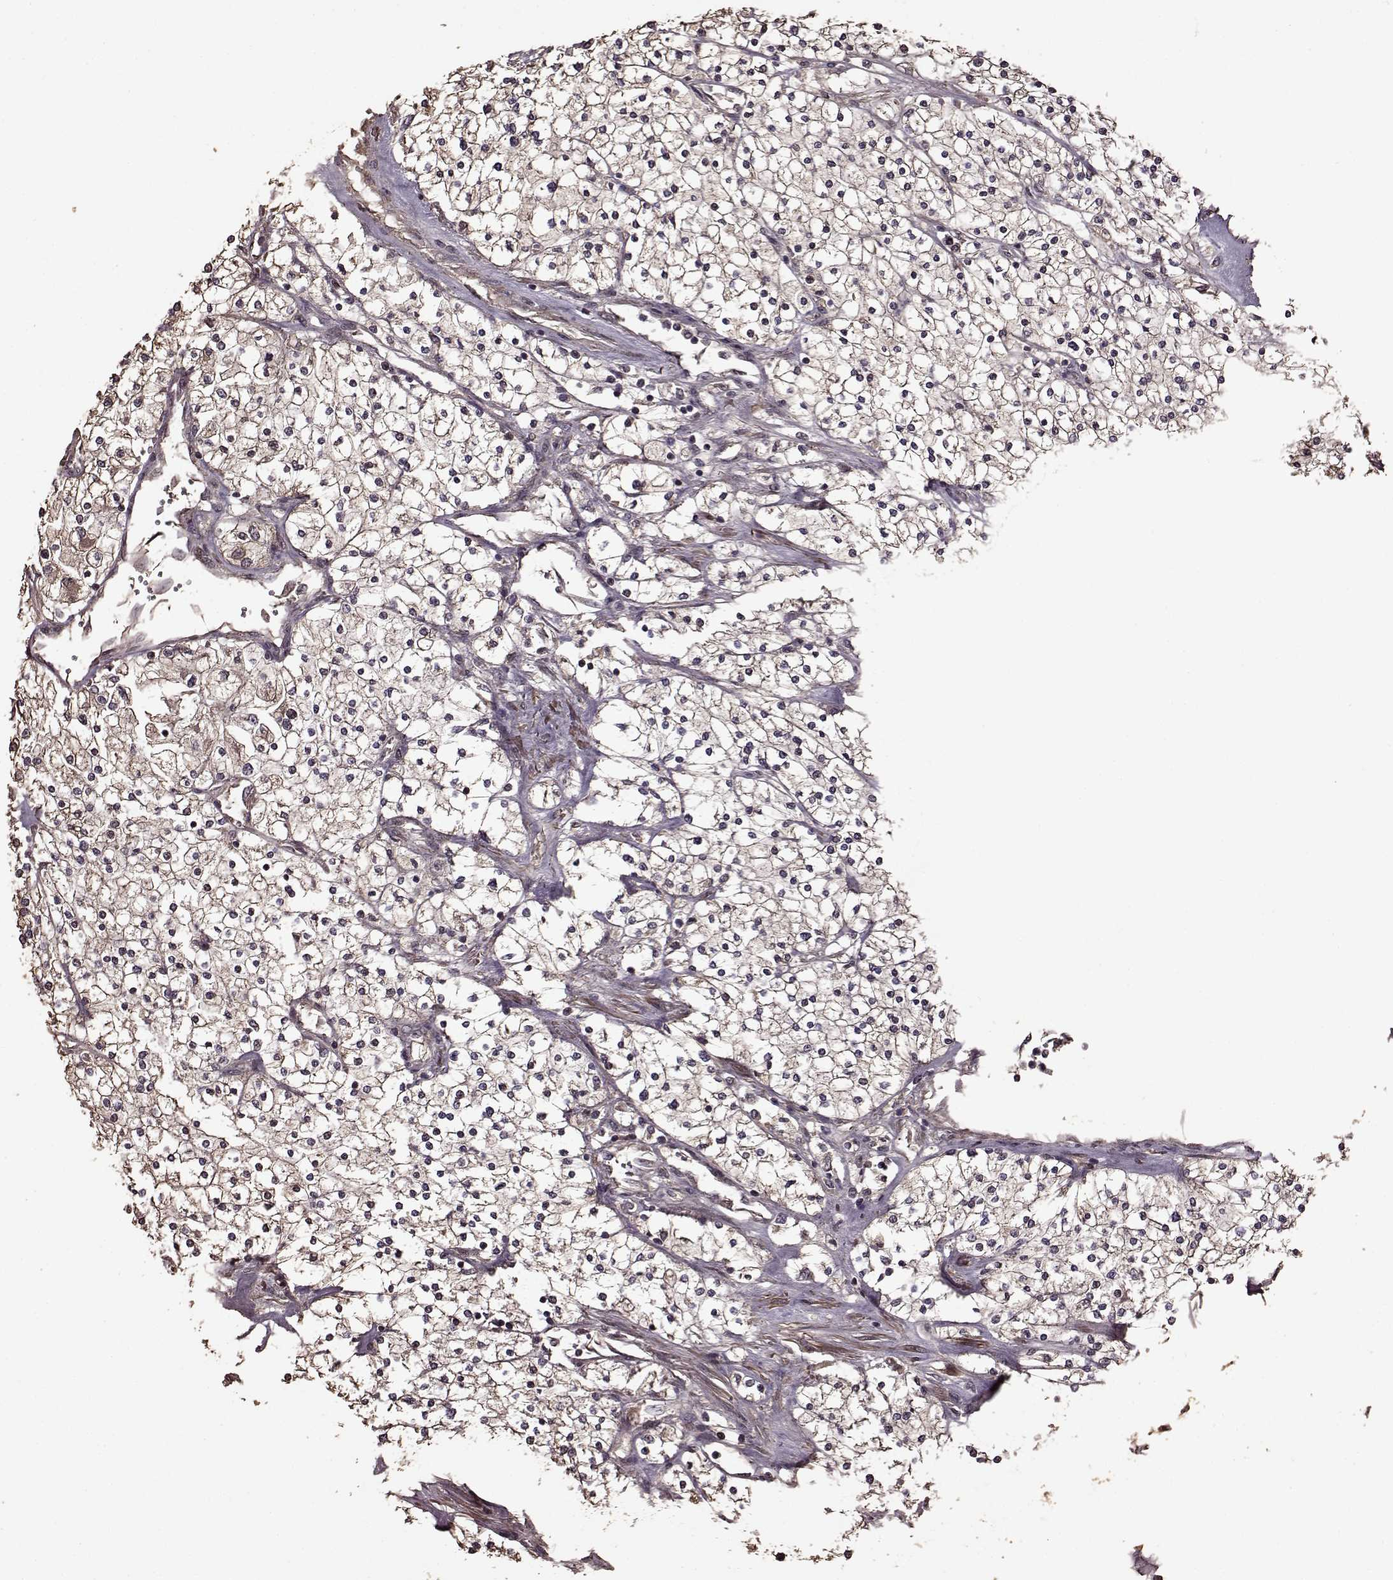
{"staining": {"intensity": "weak", "quantity": "<25%", "location": "cytoplasmic/membranous"}, "tissue": "renal cancer", "cell_type": "Tumor cells", "image_type": "cancer", "snomed": [{"axis": "morphology", "description": "Adenocarcinoma, NOS"}, {"axis": "topography", "description": "Kidney"}], "caption": "Tumor cells are negative for protein expression in human renal adenocarcinoma.", "gene": "FBXW11", "patient": {"sex": "male", "age": 80}}